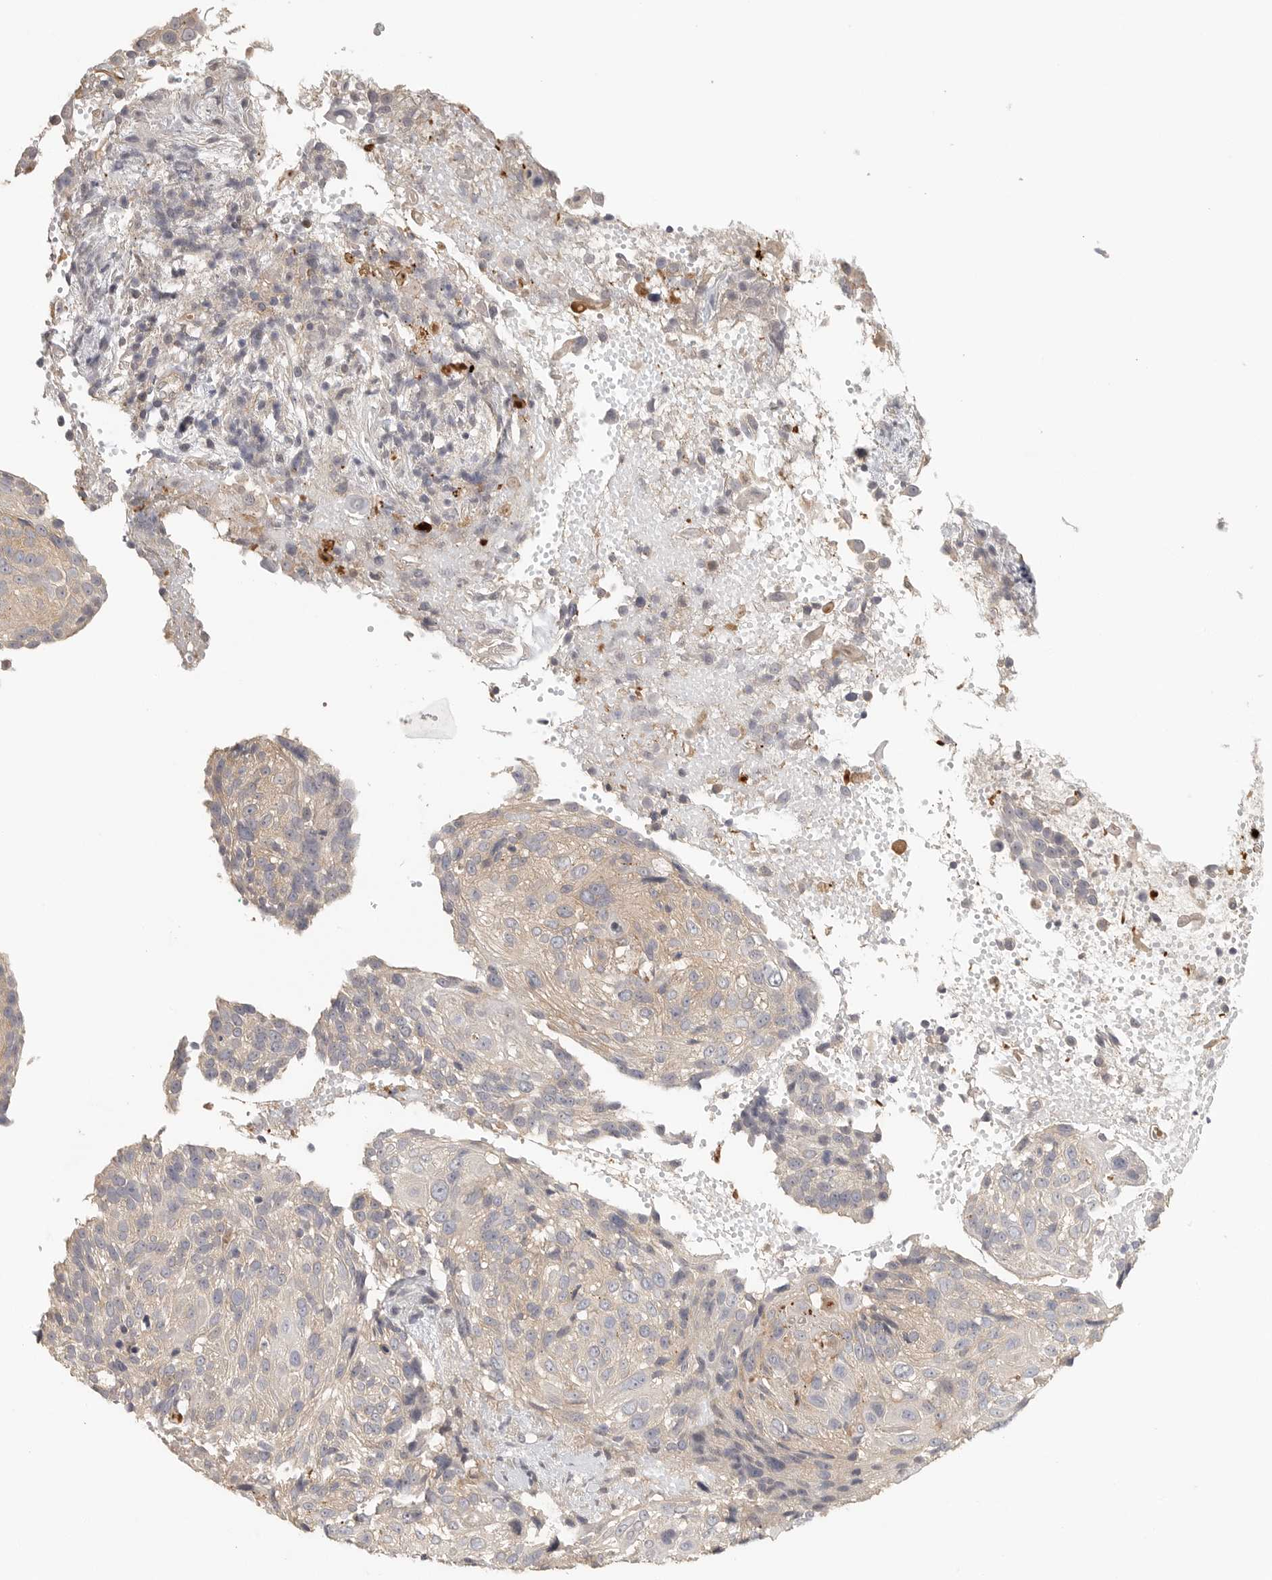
{"staining": {"intensity": "weak", "quantity": "25%-75%", "location": "cytoplasmic/membranous"}, "tissue": "cervical cancer", "cell_type": "Tumor cells", "image_type": "cancer", "snomed": [{"axis": "morphology", "description": "Squamous cell carcinoma, NOS"}, {"axis": "topography", "description": "Cervix"}], "caption": "Brown immunohistochemical staining in human cervical cancer (squamous cell carcinoma) exhibits weak cytoplasmic/membranous staining in about 25%-75% of tumor cells.", "gene": "HDAC6", "patient": {"sex": "female", "age": 74}}